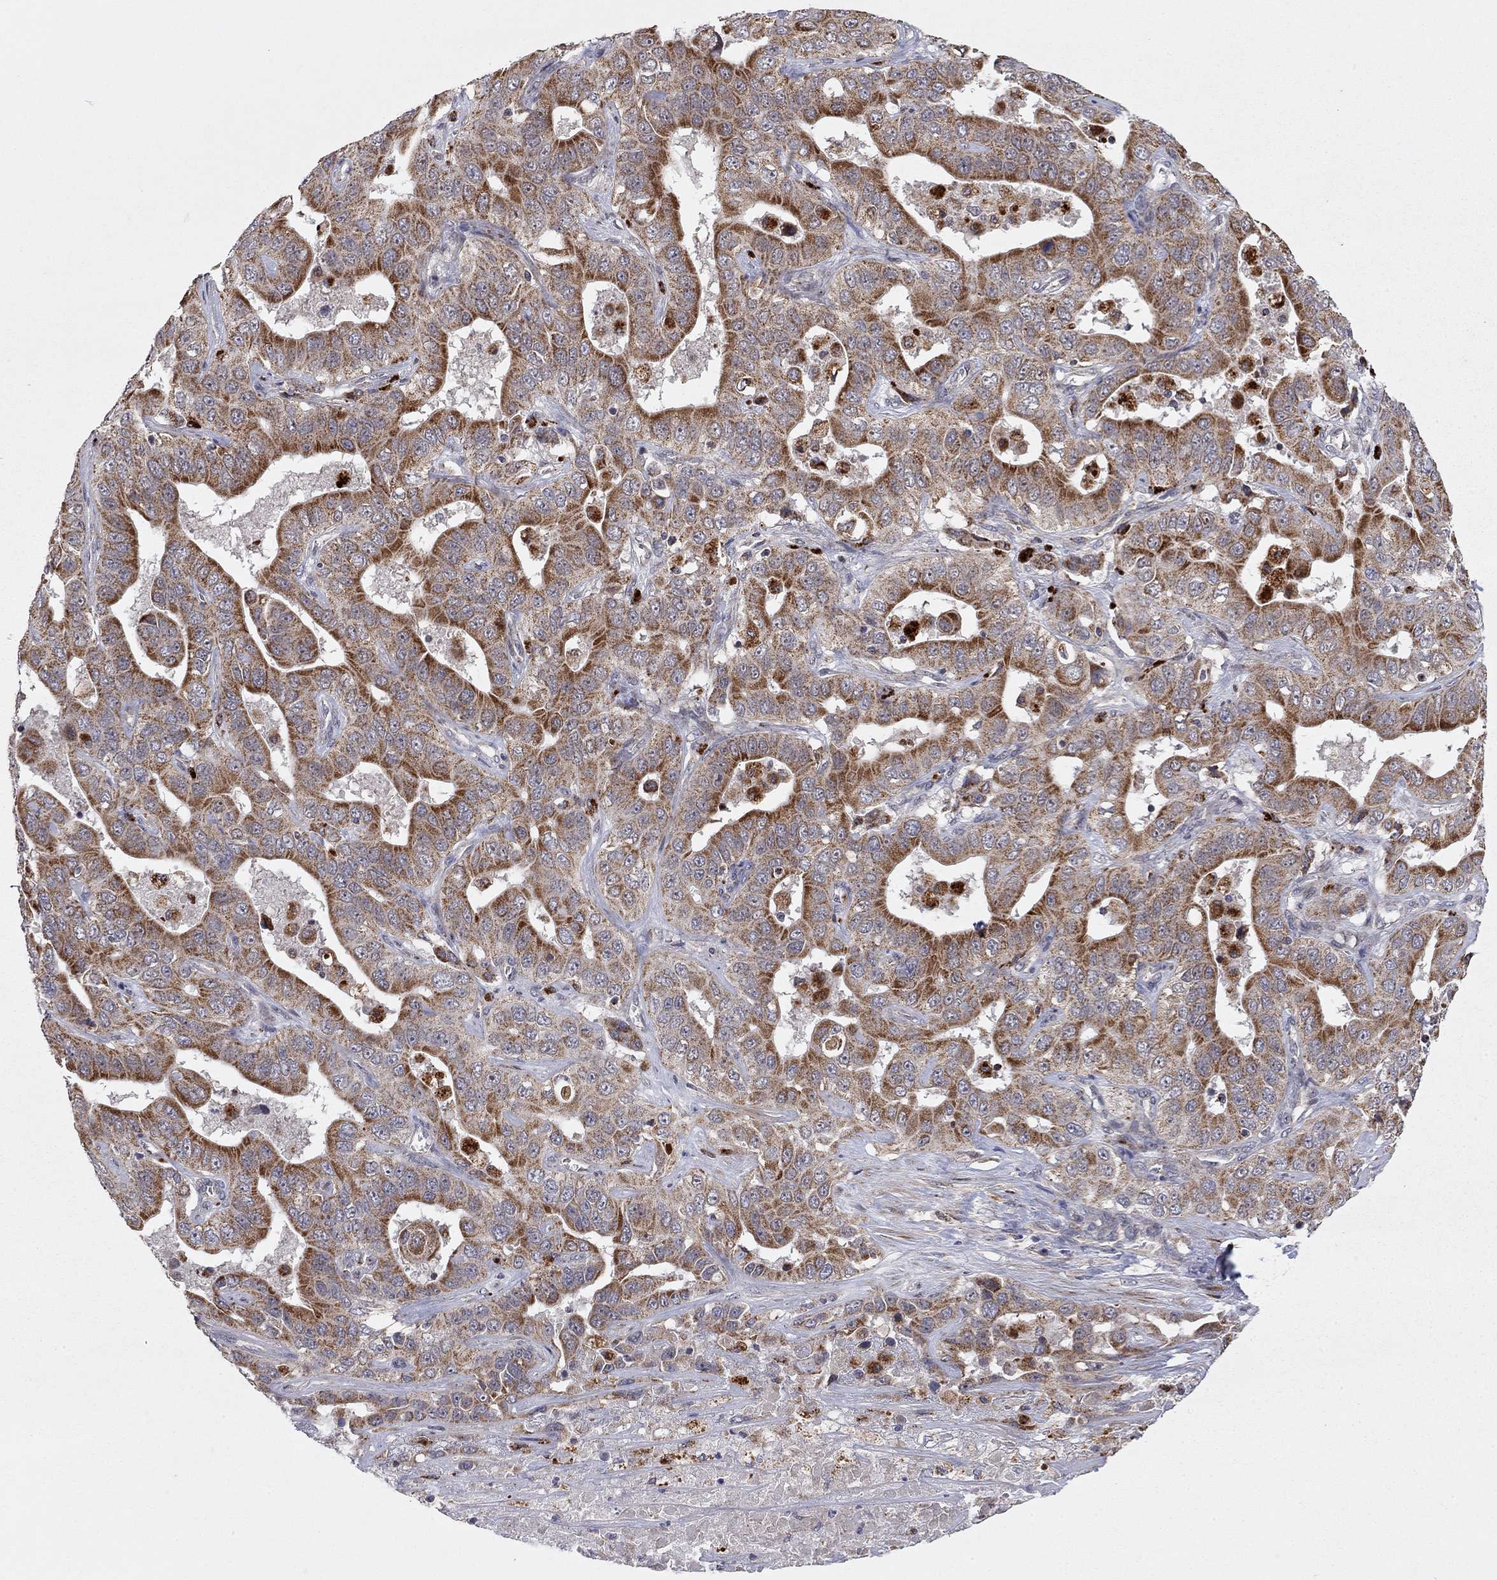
{"staining": {"intensity": "strong", "quantity": "25%-75%", "location": "cytoplasmic/membranous"}, "tissue": "liver cancer", "cell_type": "Tumor cells", "image_type": "cancer", "snomed": [{"axis": "morphology", "description": "Cholangiocarcinoma"}, {"axis": "topography", "description": "Liver"}], "caption": "High-magnification brightfield microscopy of liver cancer stained with DAB (3,3'-diaminobenzidine) (brown) and counterstained with hematoxylin (blue). tumor cells exhibit strong cytoplasmic/membranous positivity is seen in approximately25%-75% of cells. (DAB IHC, brown staining for protein, blue staining for nuclei).", "gene": "IDS", "patient": {"sex": "female", "age": 52}}